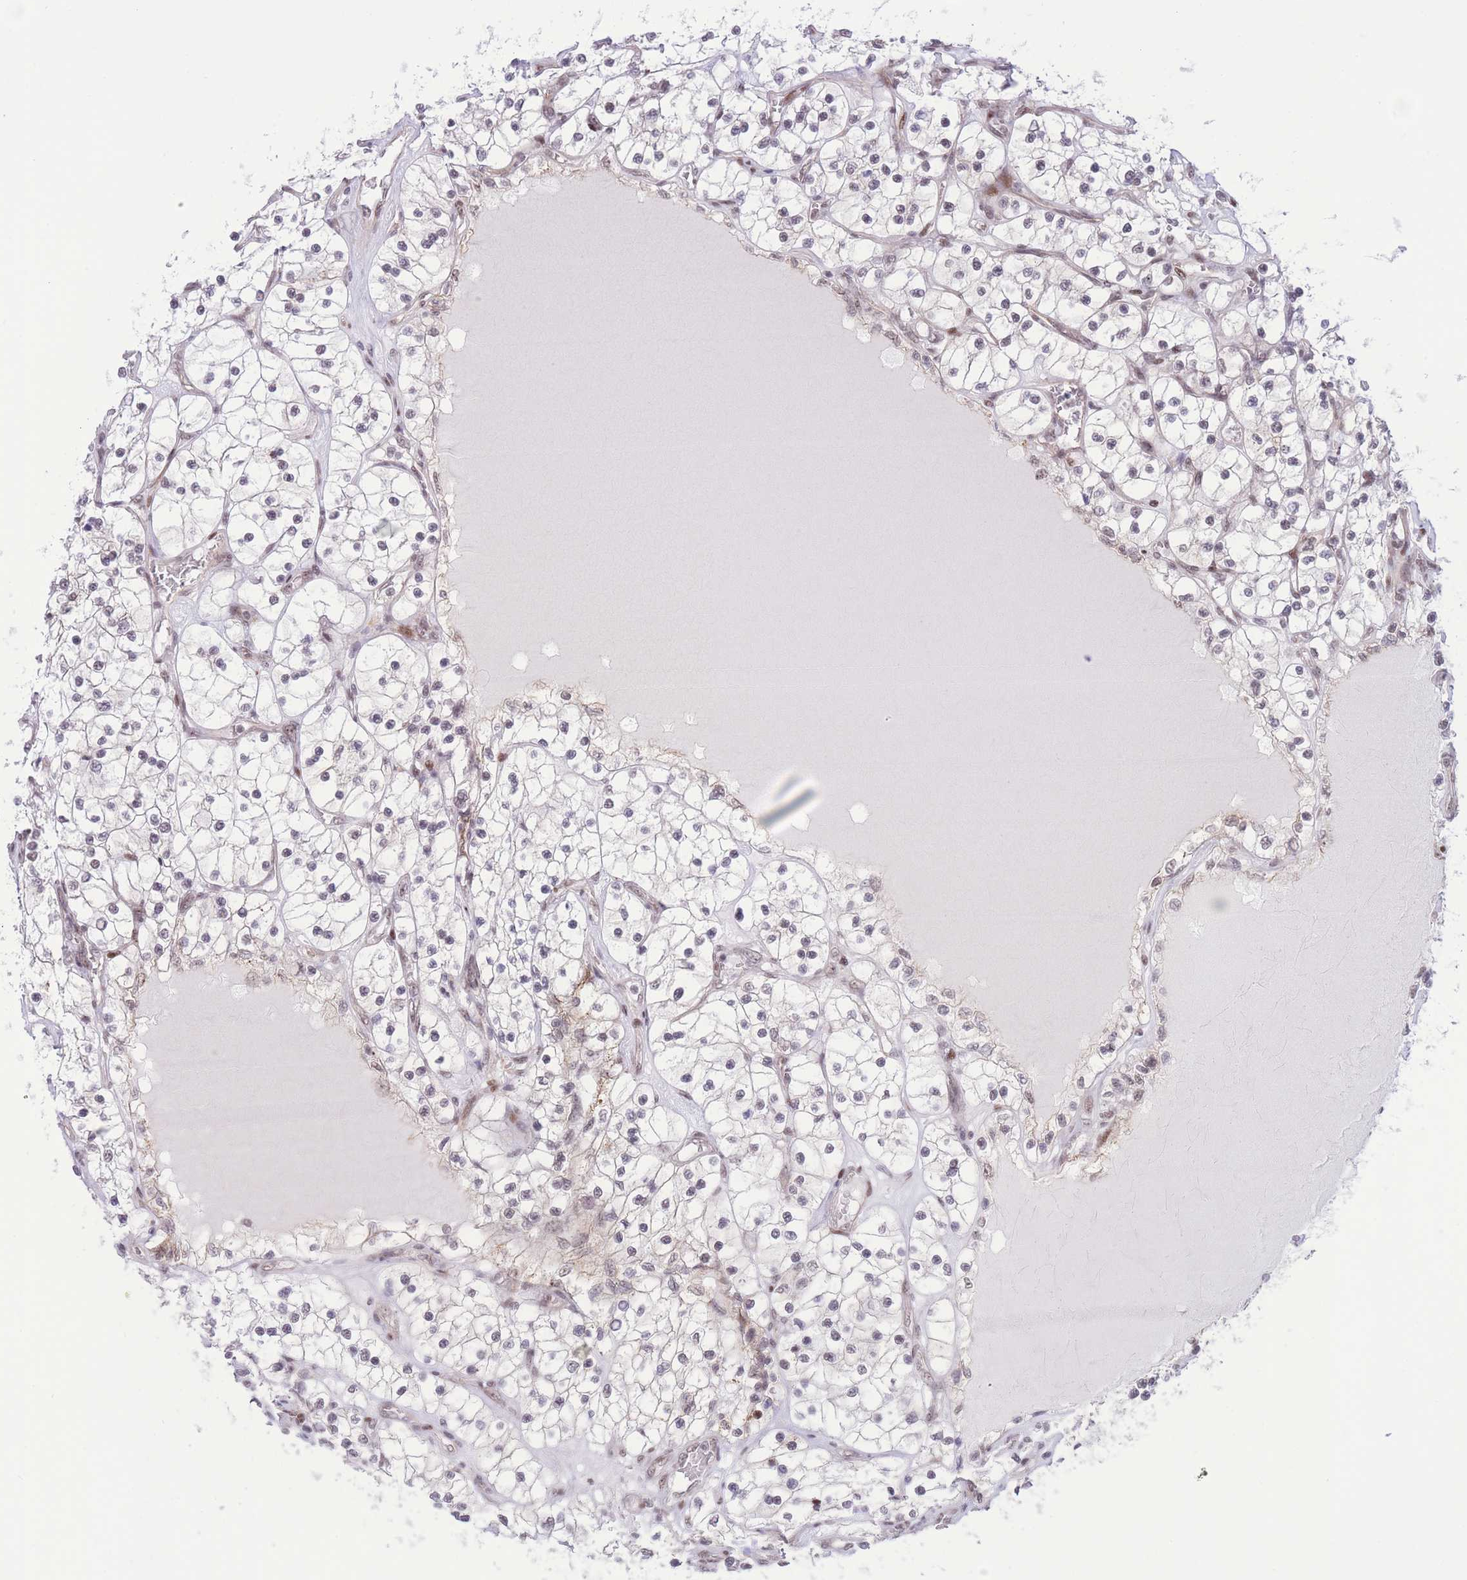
{"staining": {"intensity": "weak", "quantity": "25%-75%", "location": "nuclear"}, "tissue": "renal cancer", "cell_type": "Tumor cells", "image_type": "cancer", "snomed": [{"axis": "morphology", "description": "Adenocarcinoma, NOS"}, {"axis": "topography", "description": "Kidney"}], "caption": "The image demonstrates staining of renal cancer, revealing weak nuclear protein staining (brown color) within tumor cells. (DAB (3,3'-diaminobenzidine) IHC, brown staining for protein, blue staining for nuclei).", "gene": "PCIF1", "patient": {"sex": "female", "age": 69}}